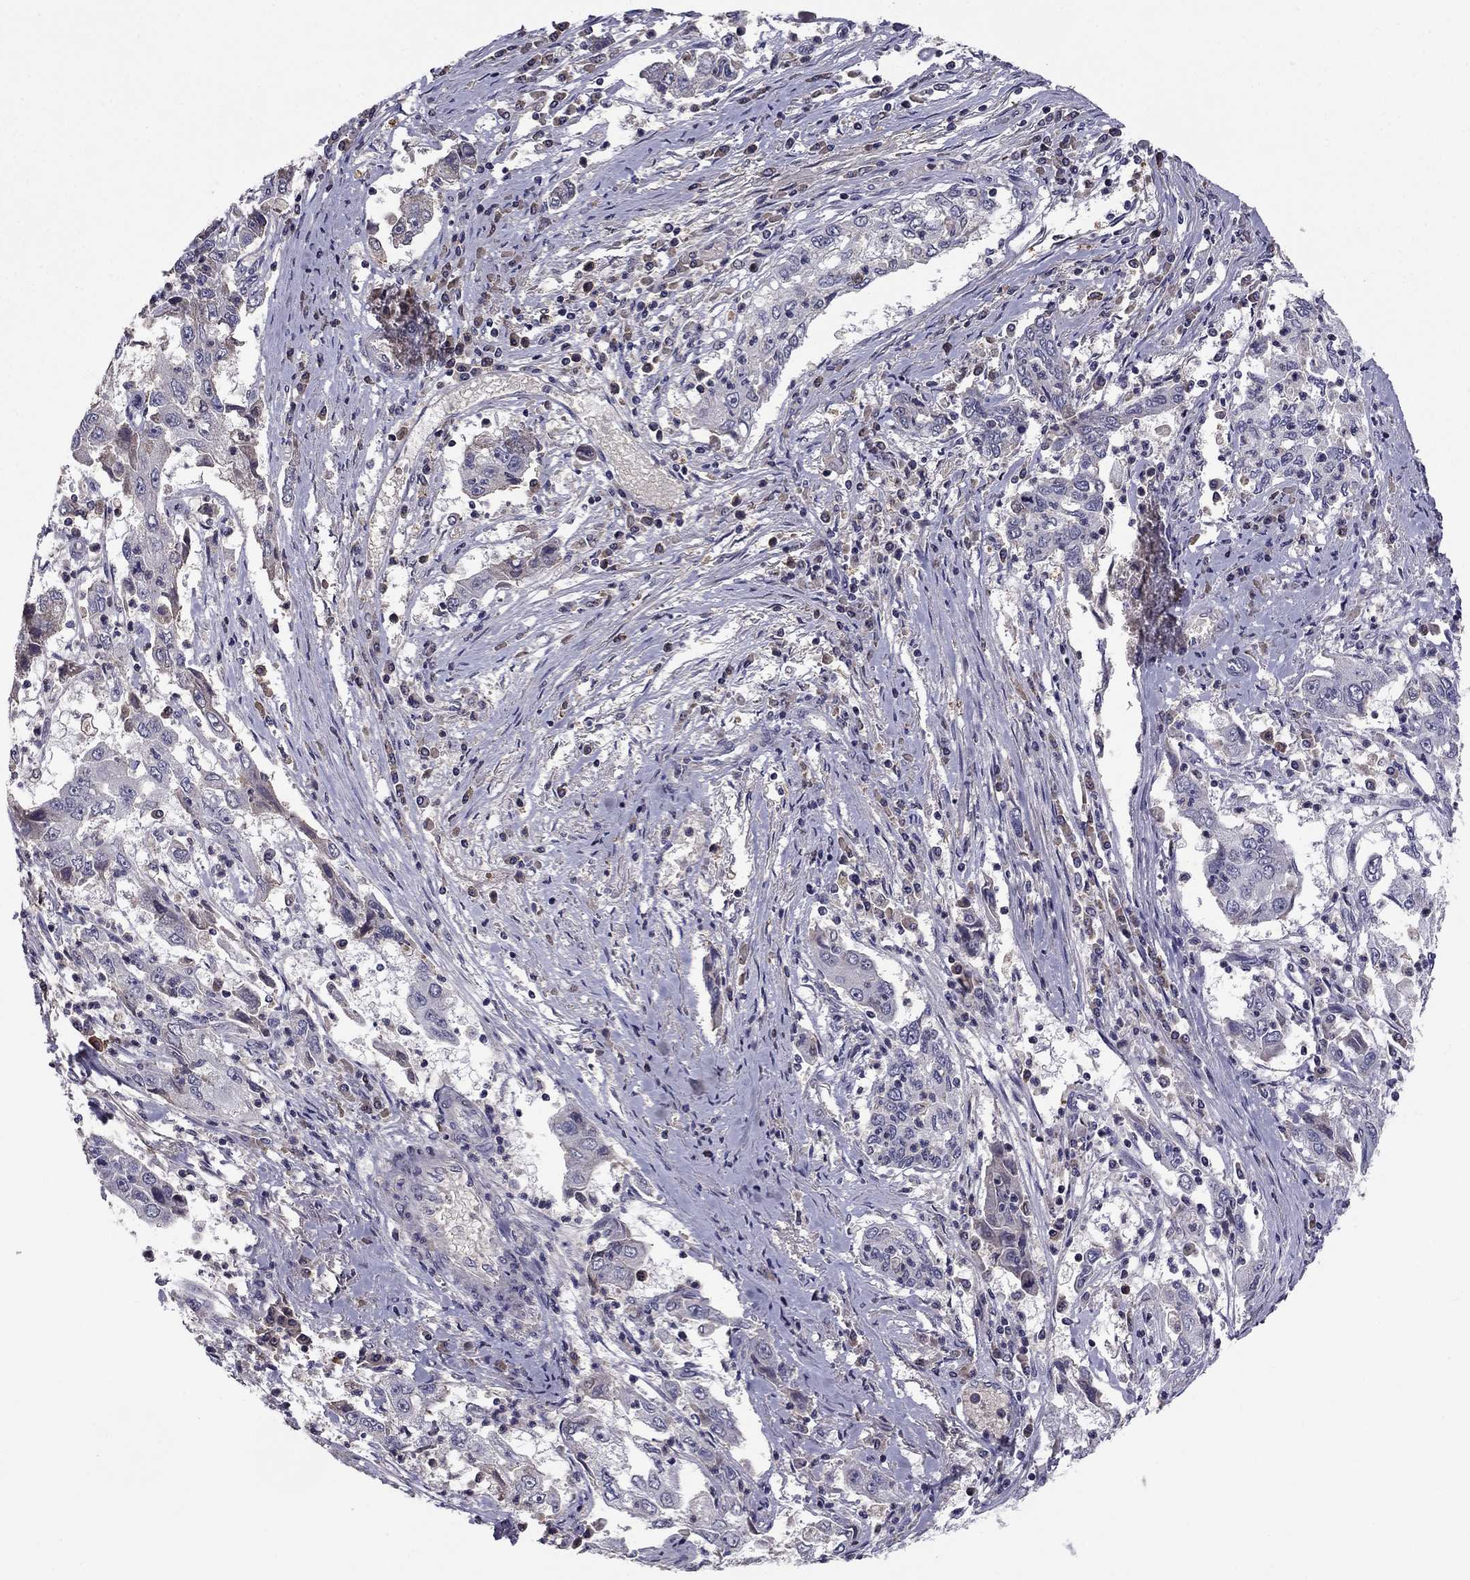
{"staining": {"intensity": "negative", "quantity": "none", "location": "none"}, "tissue": "cervical cancer", "cell_type": "Tumor cells", "image_type": "cancer", "snomed": [{"axis": "morphology", "description": "Squamous cell carcinoma, NOS"}, {"axis": "topography", "description": "Cervix"}], "caption": "Protein analysis of squamous cell carcinoma (cervical) displays no significant staining in tumor cells.", "gene": "HCN1", "patient": {"sex": "female", "age": 36}}